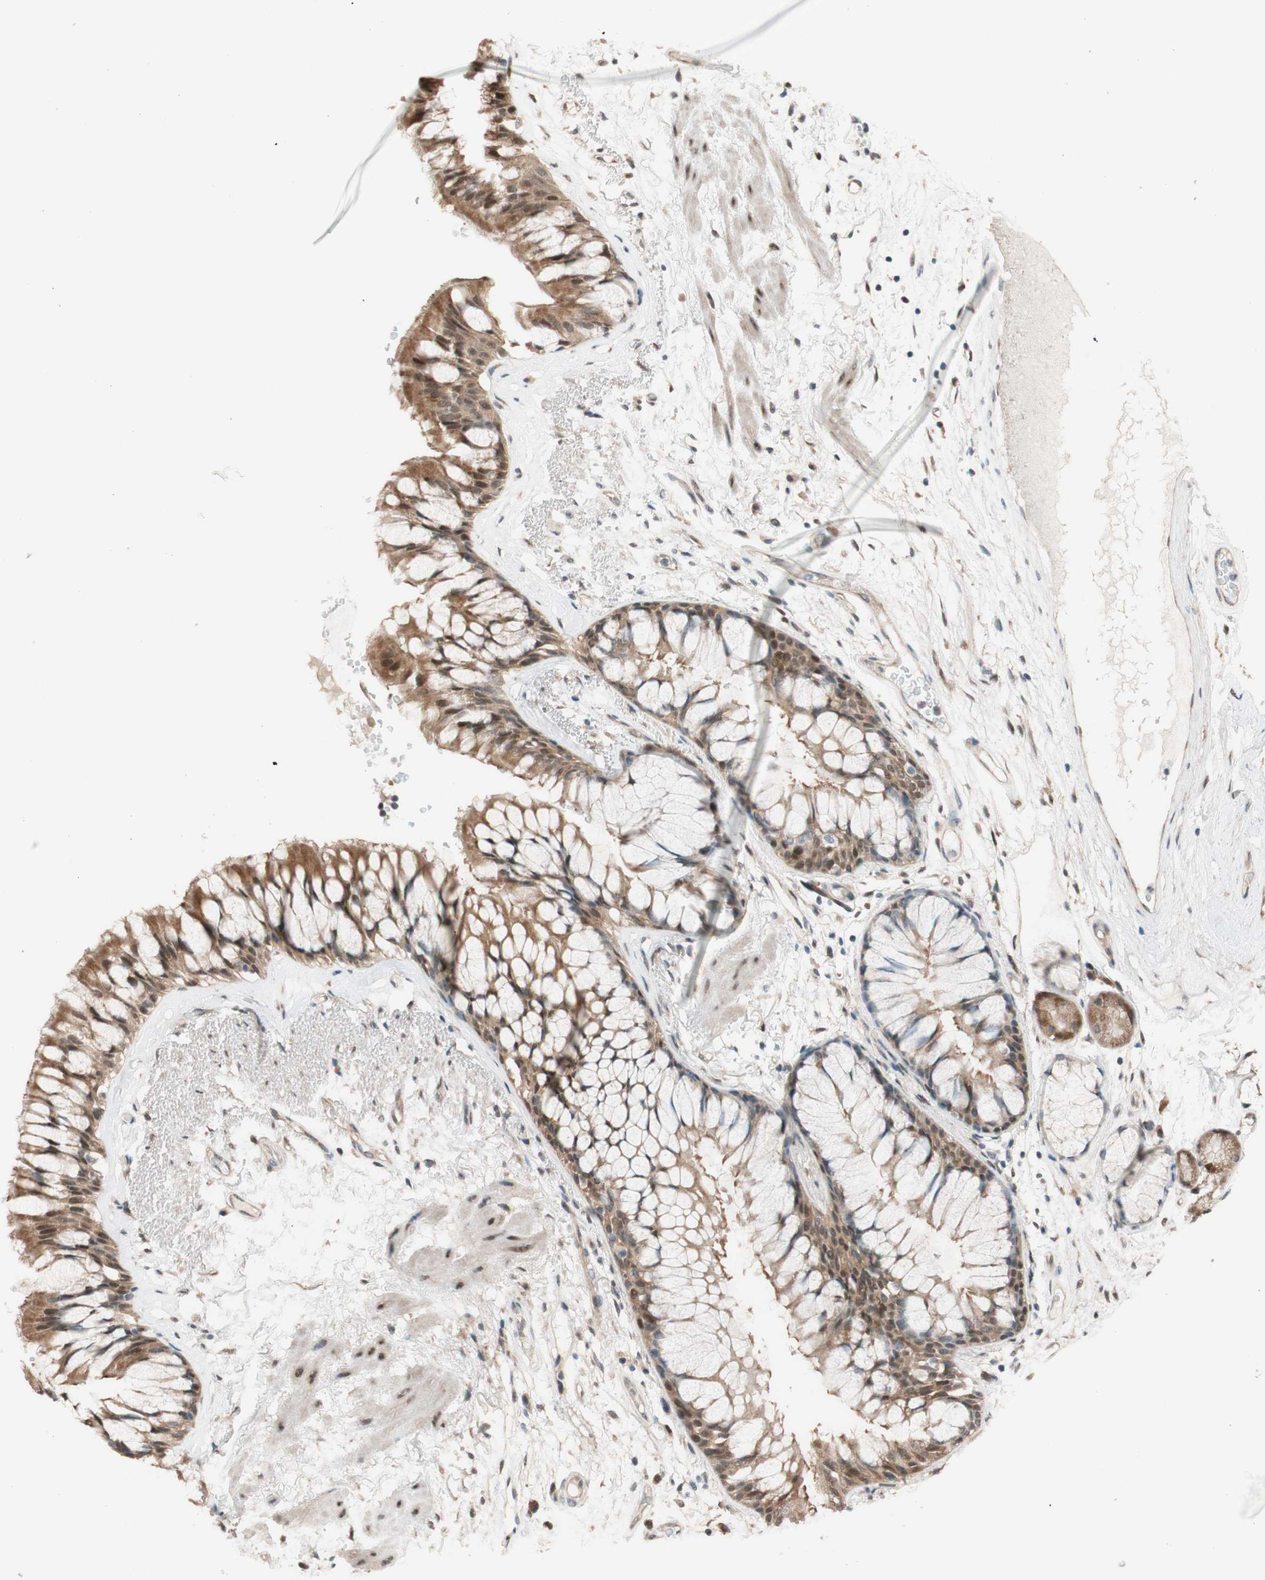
{"staining": {"intensity": "strong", "quantity": ">75%", "location": "cytoplasmic/membranous"}, "tissue": "bronchus", "cell_type": "Respiratory epithelial cells", "image_type": "normal", "snomed": [{"axis": "morphology", "description": "Normal tissue, NOS"}, {"axis": "topography", "description": "Bronchus"}], "caption": "Unremarkable bronchus was stained to show a protein in brown. There is high levels of strong cytoplasmic/membranous positivity in about >75% of respiratory epithelial cells.", "gene": "CCNC", "patient": {"sex": "male", "age": 66}}